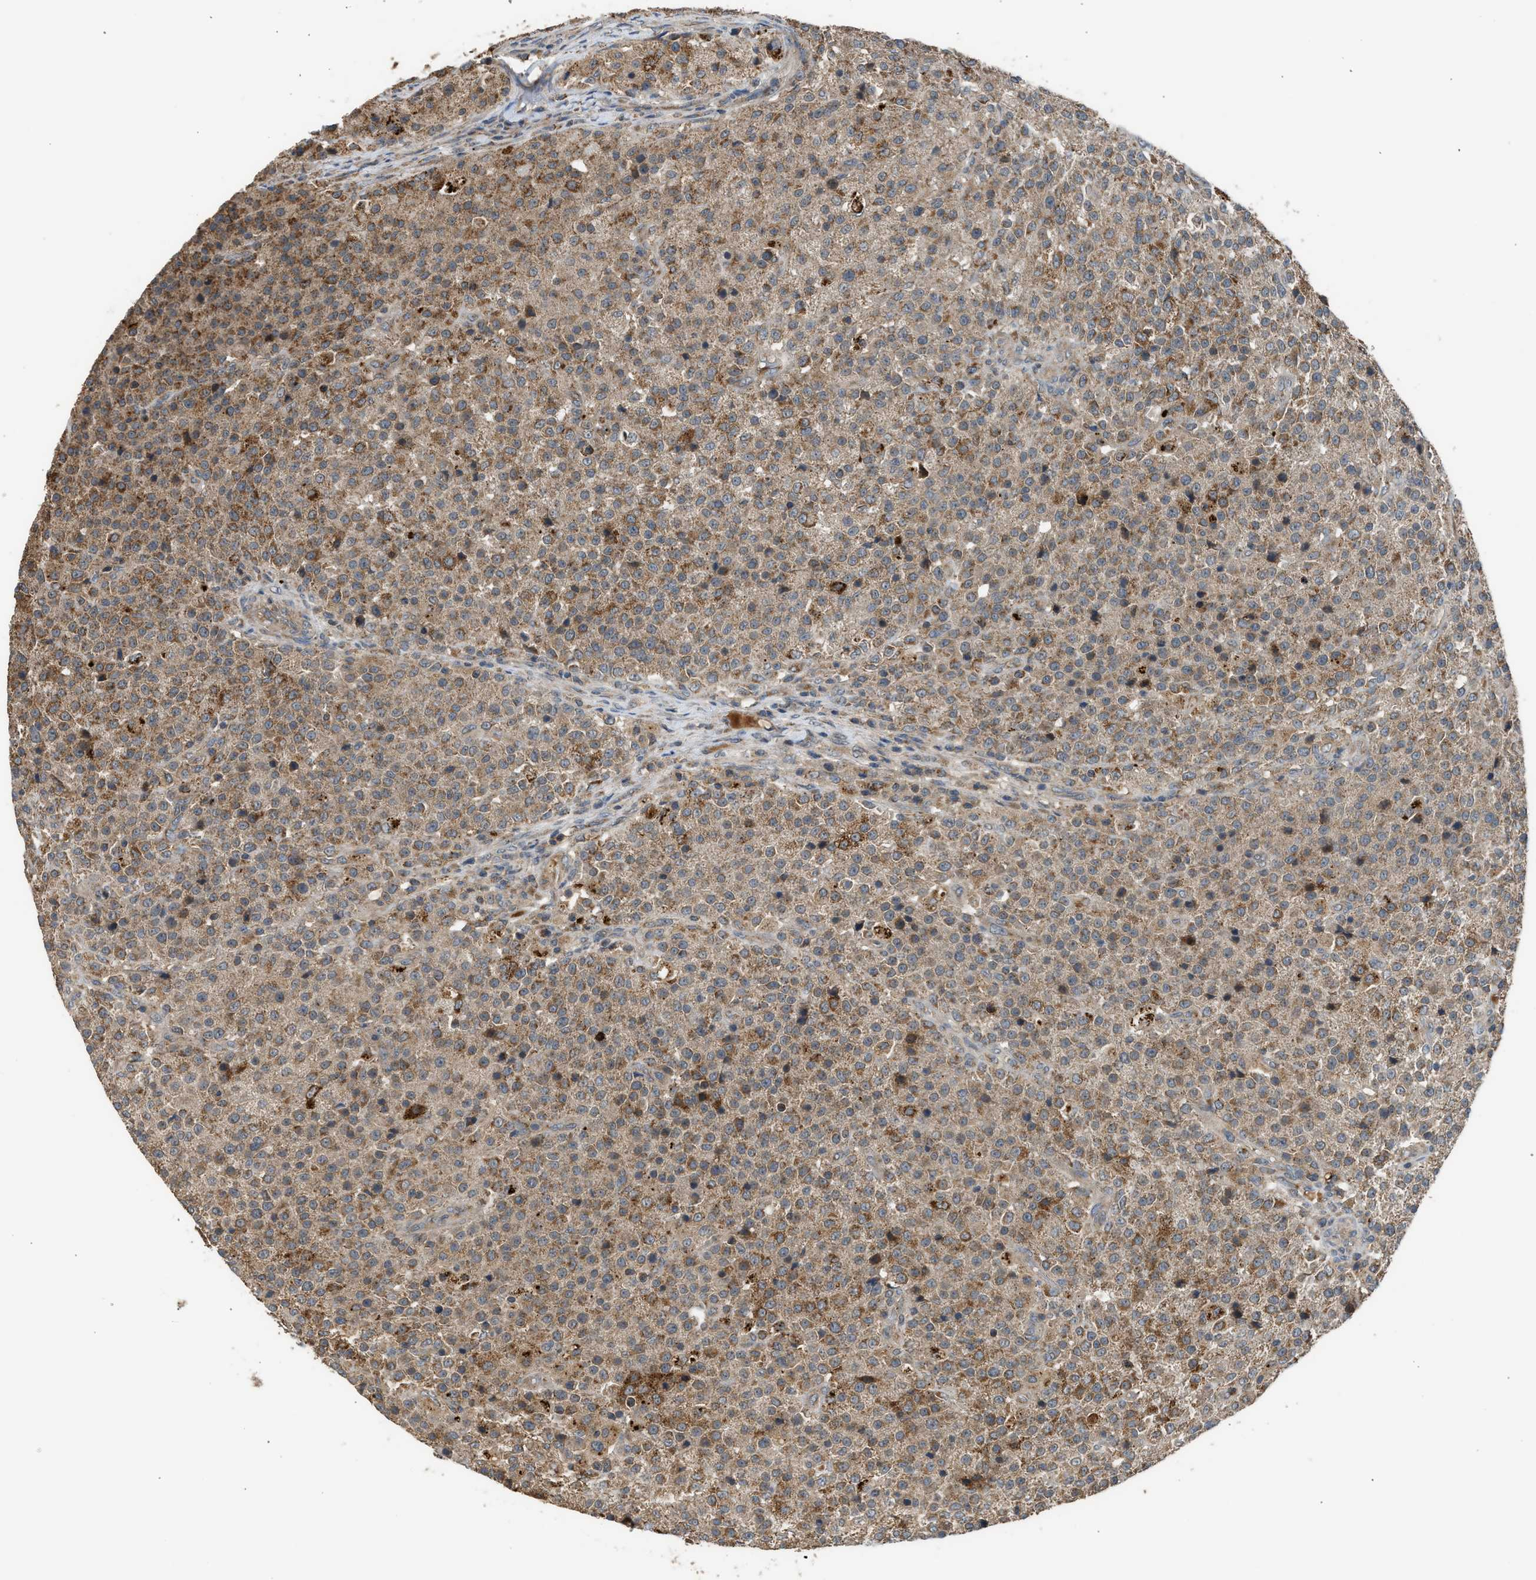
{"staining": {"intensity": "moderate", "quantity": ">75%", "location": "cytoplasmic/membranous"}, "tissue": "testis cancer", "cell_type": "Tumor cells", "image_type": "cancer", "snomed": [{"axis": "morphology", "description": "Seminoma, NOS"}, {"axis": "topography", "description": "Testis"}], "caption": "Immunohistochemistry (IHC) staining of testis cancer, which displays medium levels of moderate cytoplasmic/membranous expression in about >75% of tumor cells indicating moderate cytoplasmic/membranous protein staining. The staining was performed using DAB (brown) for protein detection and nuclei were counterstained in hematoxylin (blue).", "gene": "STARD3", "patient": {"sex": "male", "age": 59}}